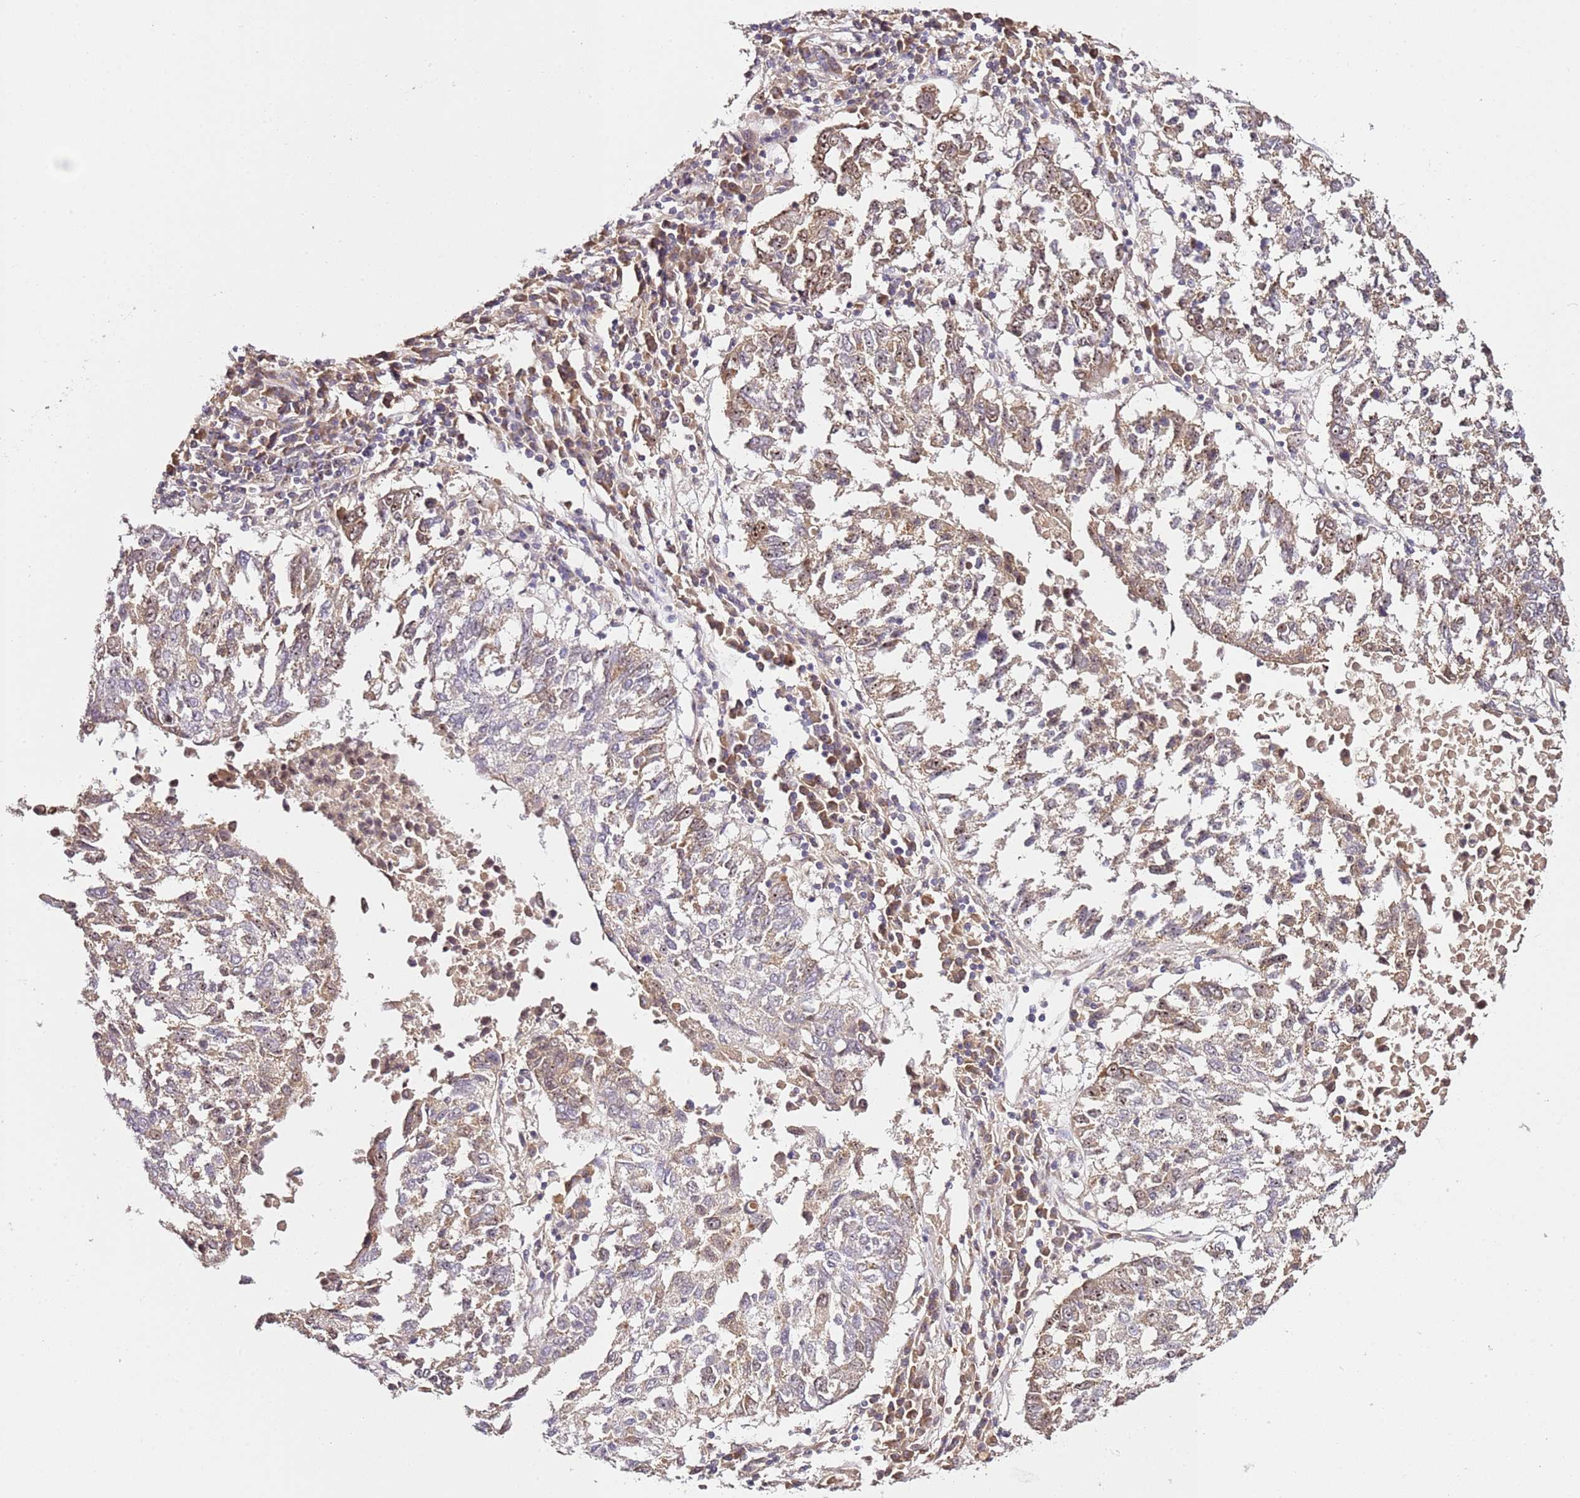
{"staining": {"intensity": "moderate", "quantity": ">75%", "location": "cytoplasmic/membranous,nuclear"}, "tissue": "lung cancer", "cell_type": "Tumor cells", "image_type": "cancer", "snomed": [{"axis": "morphology", "description": "Squamous cell carcinoma, NOS"}, {"axis": "topography", "description": "Lung"}], "caption": "Immunohistochemistry (IHC) photomicrograph of neoplastic tissue: human lung squamous cell carcinoma stained using immunohistochemistry (IHC) reveals medium levels of moderate protein expression localized specifically in the cytoplasmic/membranous and nuclear of tumor cells, appearing as a cytoplasmic/membranous and nuclear brown color.", "gene": "DDX27", "patient": {"sex": "male", "age": 73}}